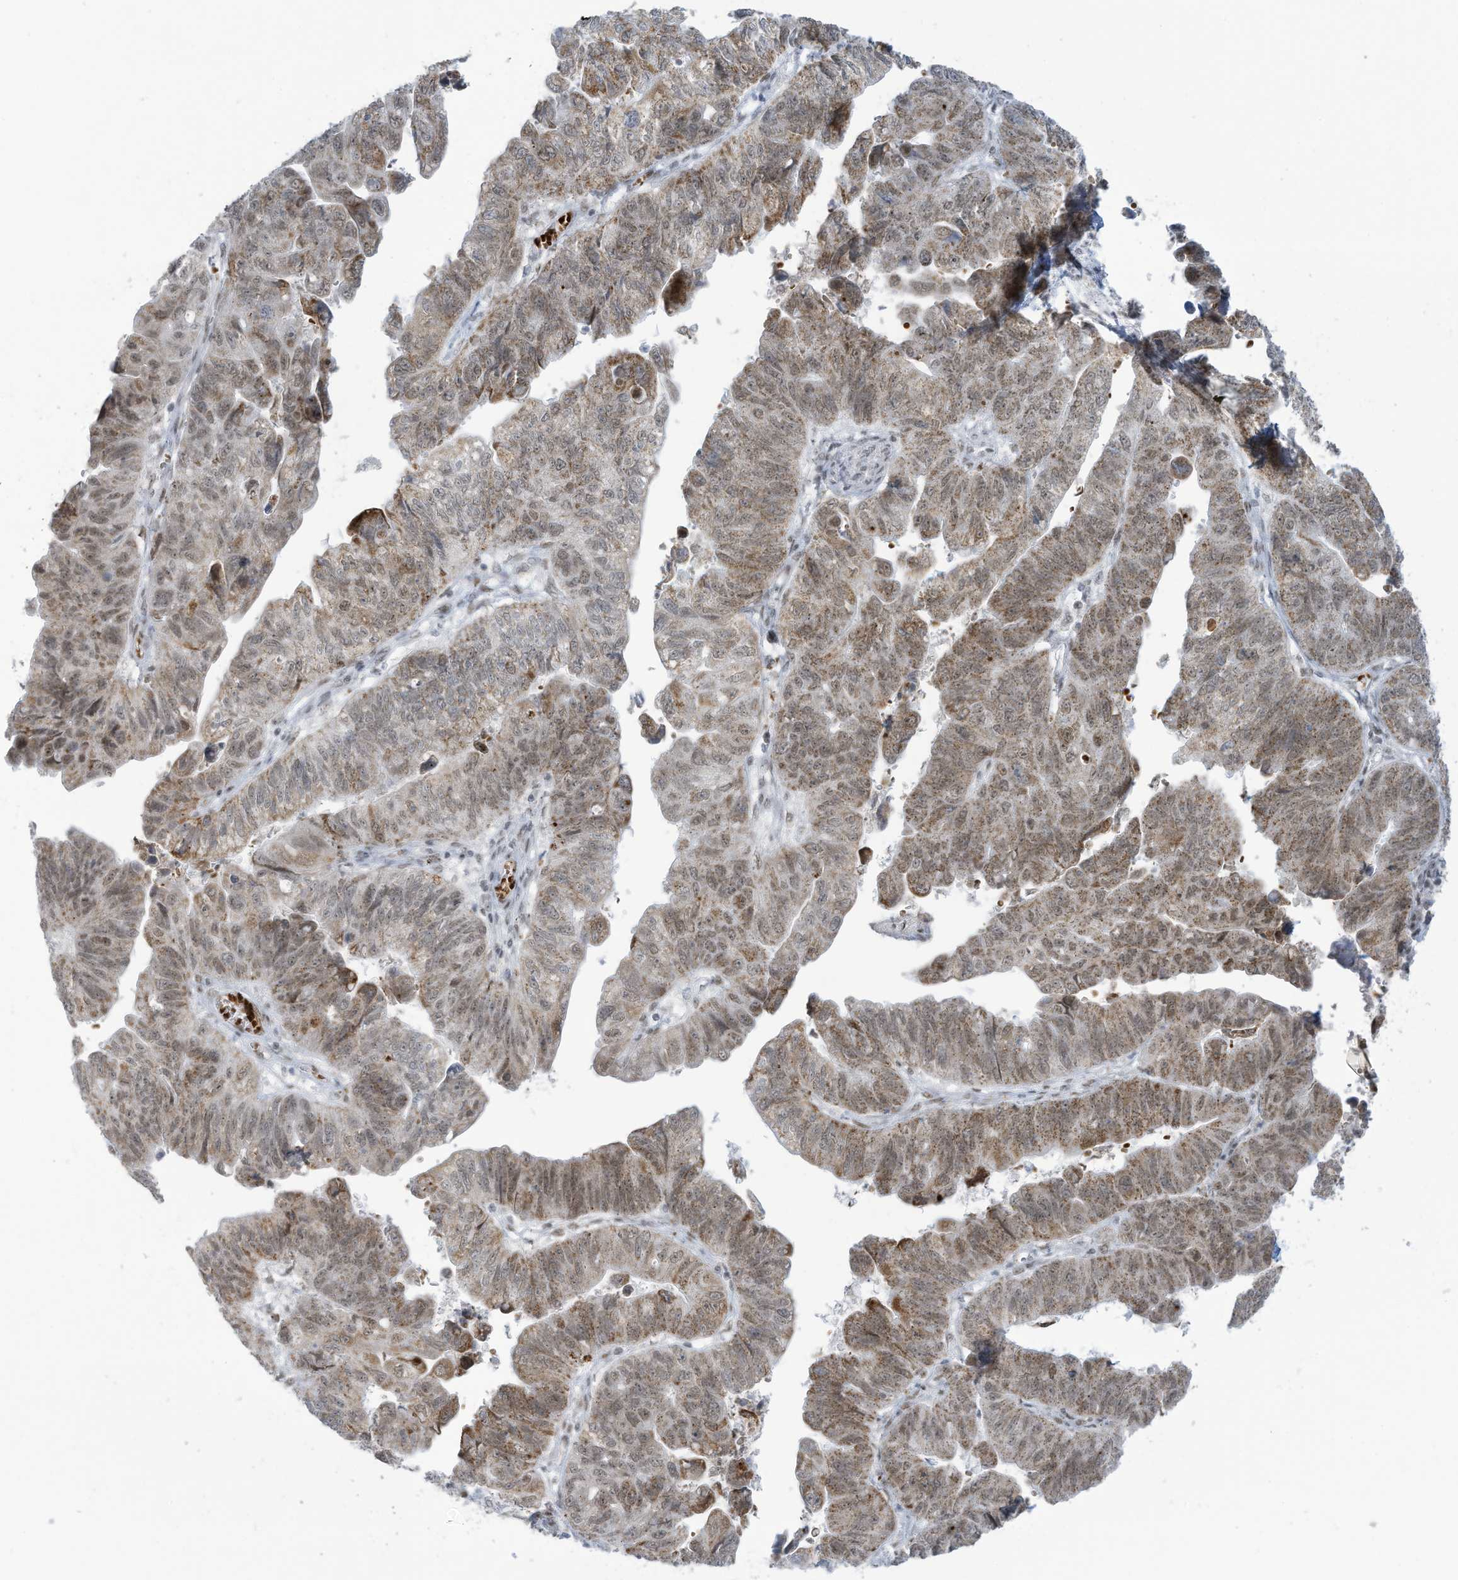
{"staining": {"intensity": "moderate", "quantity": ">75%", "location": "cytoplasmic/membranous,nuclear"}, "tissue": "stomach cancer", "cell_type": "Tumor cells", "image_type": "cancer", "snomed": [{"axis": "morphology", "description": "Adenocarcinoma, NOS"}, {"axis": "topography", "description": "Stomach"}], "caption": "Immunohistochemical staining of stomach cancer reveals medium levels of moderate cytoplasmic/membranous and nuclear expression in about >75% of tumor cells.", "gene": "ECT2L", "patient": {"sex": "male", "age": 59}}